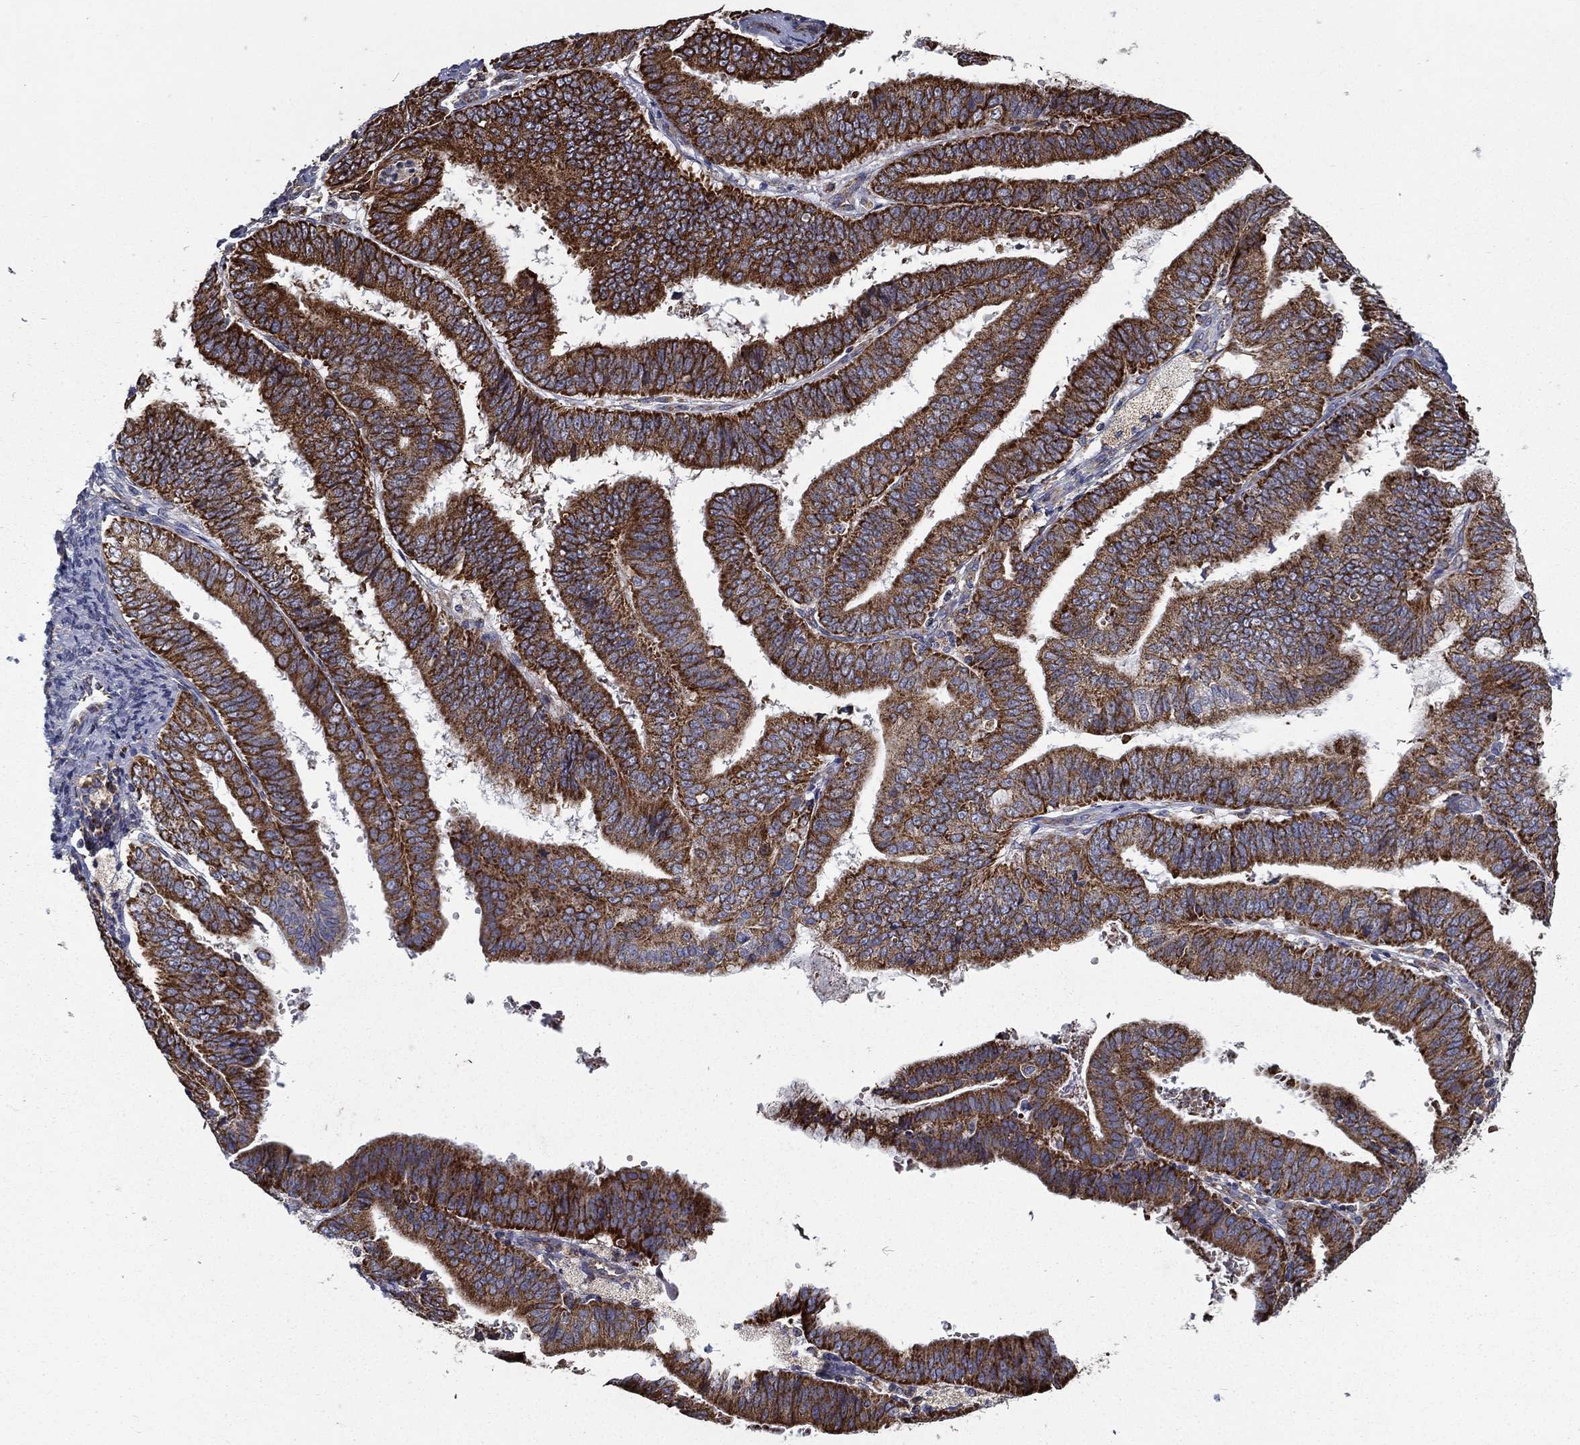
{"staining": {"intensity": "strong", "quantity": ">75%", "location": "cytoplasmic/membranous"}, "tissue": "endometrial cancer", "cell_type": "Tumor cells", "image_type": "cancer", "snomed": [{"axis": "morphology", "description": "Adenocarcinoma, NOS"}, {"axis": "topography", "description": "Endometrium"}], "caption": "Immunohistochemical staining of human adenocarcinoma (endometrial) displays high levels of strong cytoplasmic/membranous staining in approximately >75% of tumor cells.", "gene": "MT-CYB", "patient": {"sex": "female", "age": 63}}